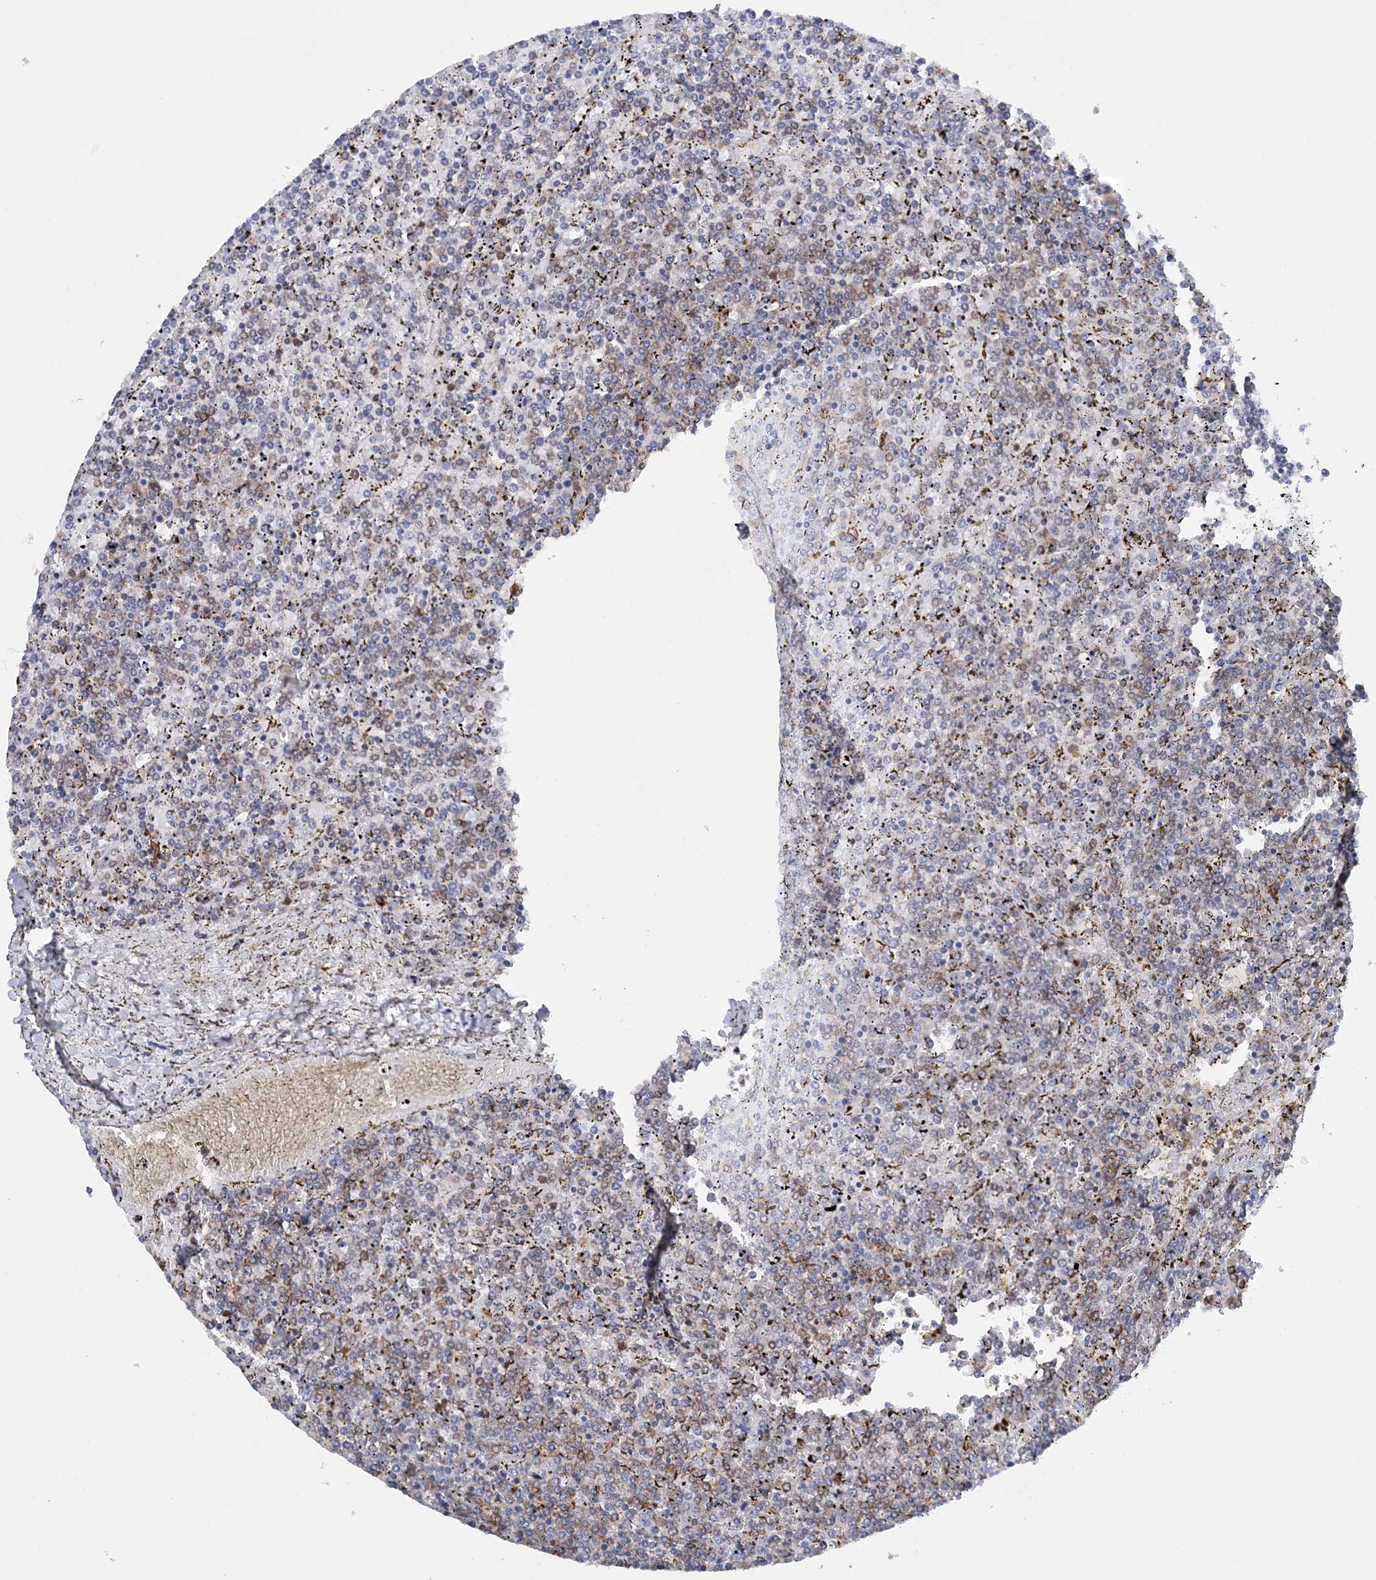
{"staining": {"intensity": "weak", "quantity": "25%-75%", "location": "cytoplasmic/membranous"}, "tissue": "lymphoma", "cell_type": "Tumor cells", "image_type": "cancer", "snomed": [{"axis": "morphology", "description": "Malignant lymphoma, non-Hodgkin's type, Low grade"}, {"axis": "topography", "description": "Spleen"}], "caption": "Brown immunohistochemical staining in human malignant lymphoma, non-Hodgkin's type (low-grade) reveals weak cytoplasmic/membranous positivity in about 25%-75% of tumor cells.", "gene": "PRMT9", "patient": {"sex": "female", "age": 19}}